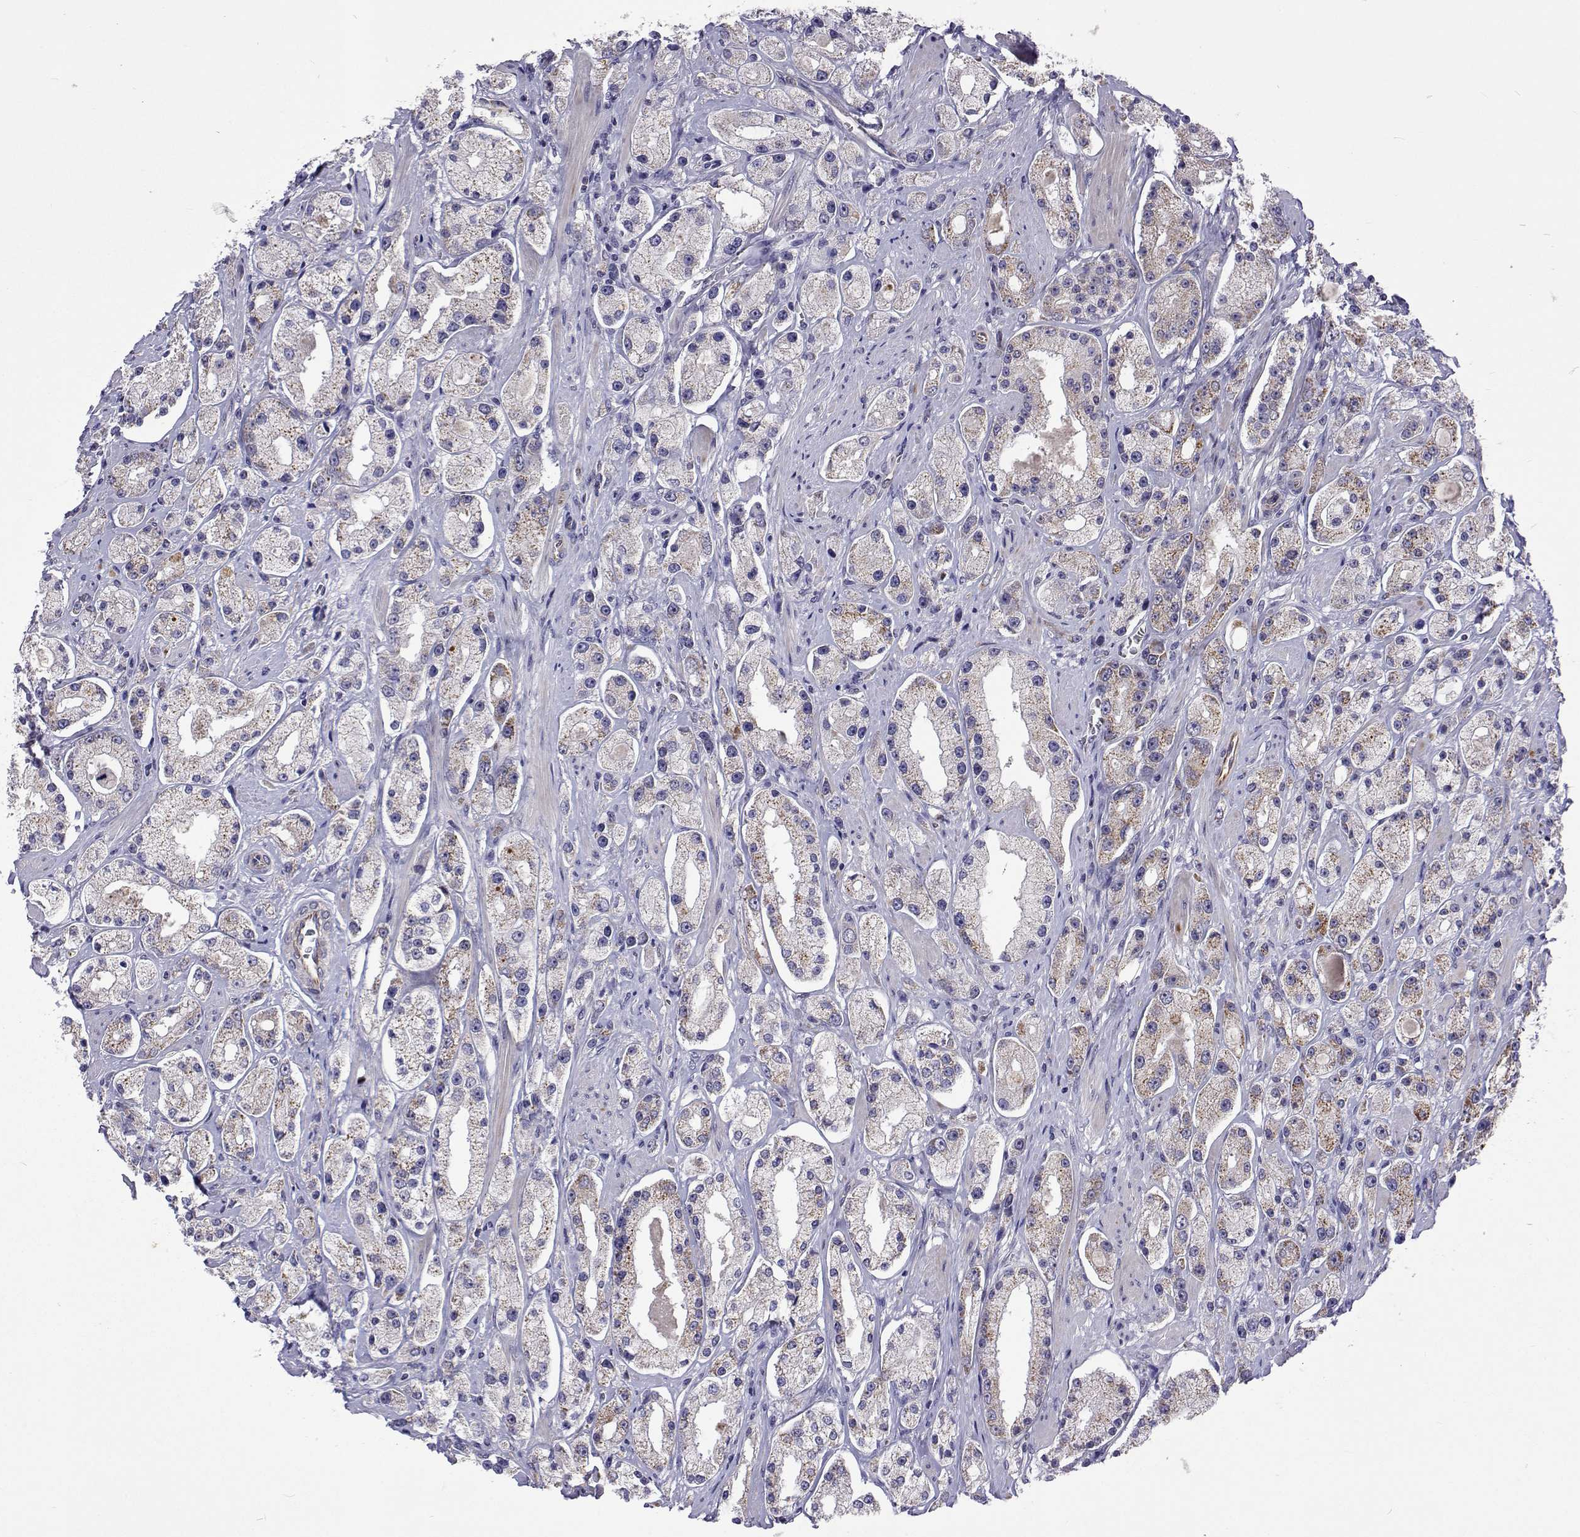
{"staining": {"intensity": "moderate", "quantity": "25%-75%", "location": "cytoplasmic/membranous"}, "tissue": "prostate cancer", "cell_type": "Tumor cells", "image_type": "cancer", "snomed": [{"axis": "morphology", "description": "Adenocarcinoma, High grade"}, {"axis": "topography", "description": "Prostate"}], "caption": "A brown stain labels moderate cytoplasmic/membranous expression of a protein in prostate high-grade adenocarcinoma tumor cells. (IHC, brightfield microscopy, high magnification).", "gene": "DHTKD1", "patient": {"sex": "male", "age": 67}}